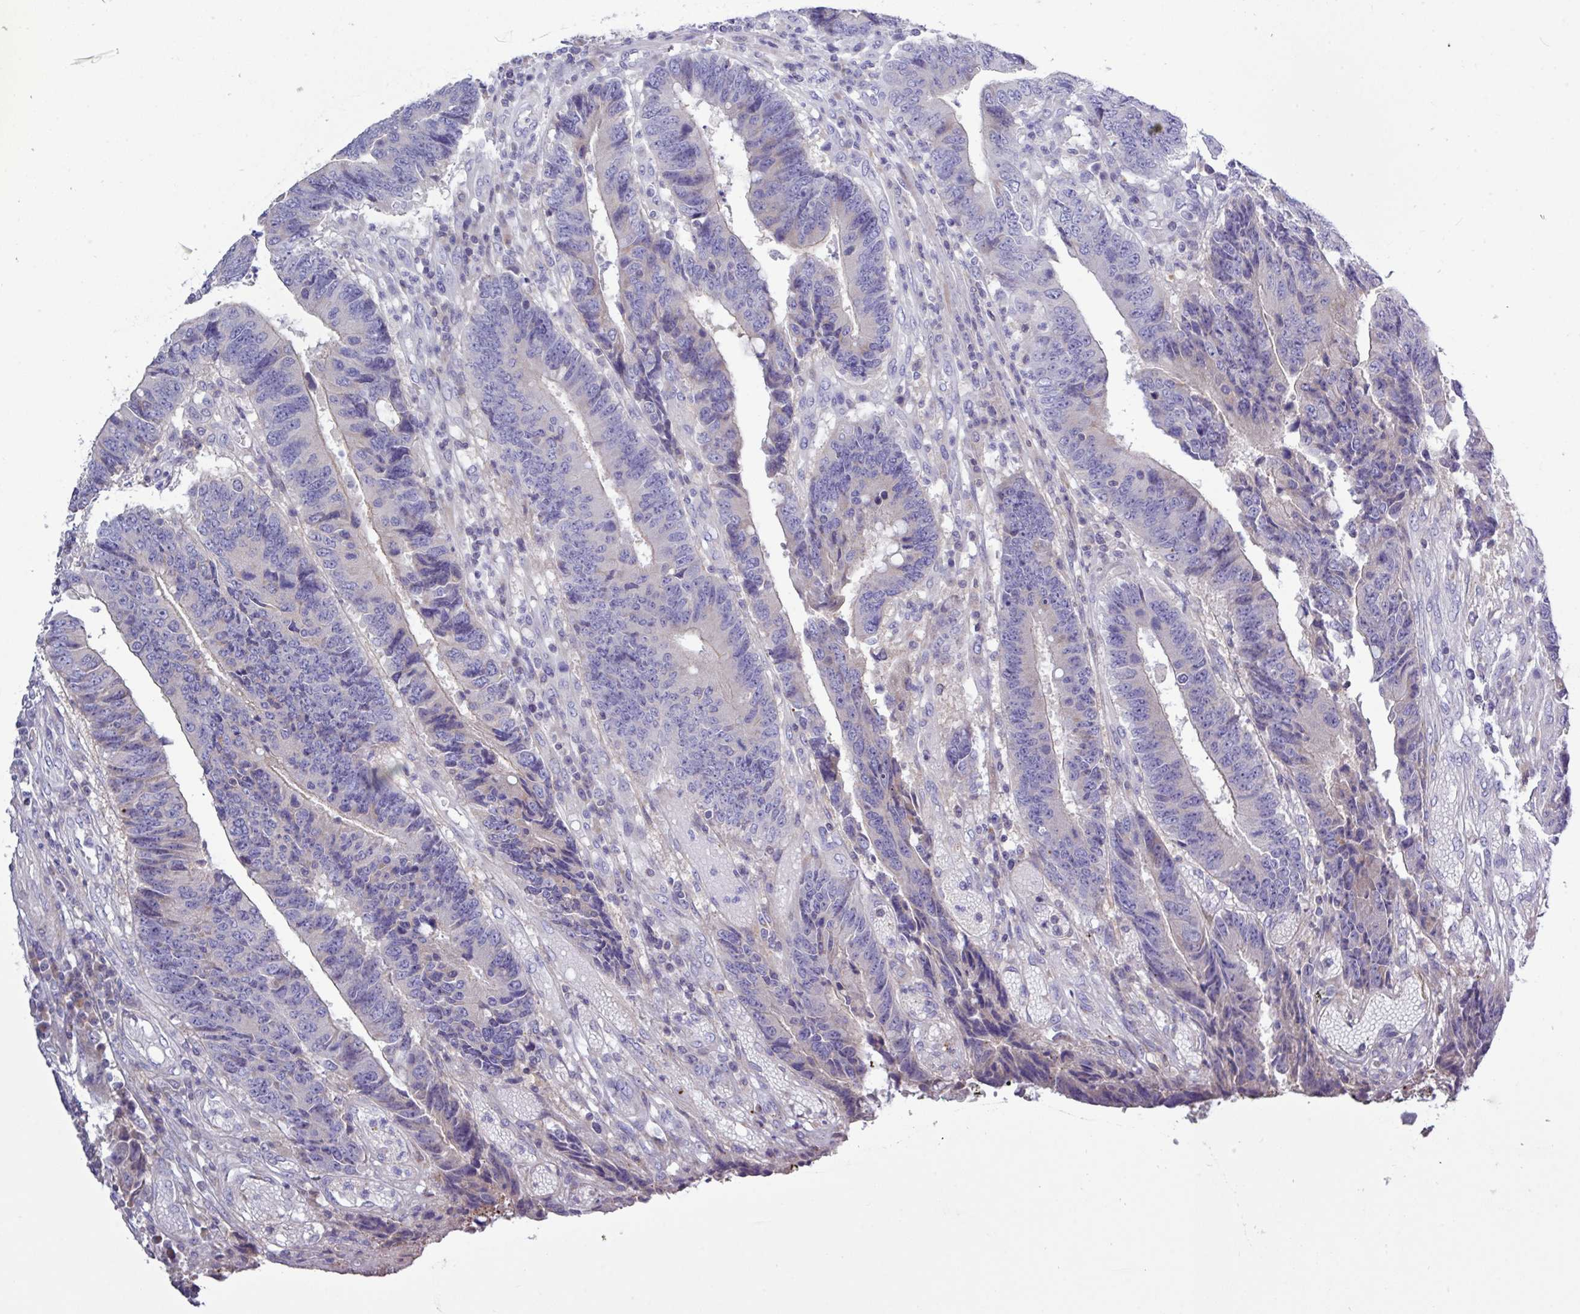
{"staining": {"intensity": "negative", "quantity": "none", "location": "none"}, "tissue": "colorectal cancer", "cell_type": "Tumor cells", "image_type": "cancer", "snomed": [{"axis": "morphology", "description": "Adenocarcinoma, NOS"}, {"axis": "topography", "description": "Rectum"}], "caption": "This is an immunohistochemistry (IHC) micrograph of human colorectal adenocarcinoma. There is no positivity in tumor cells.", "gene": "TNFSF12", "patient": {"sex": "male", "age": 84}}